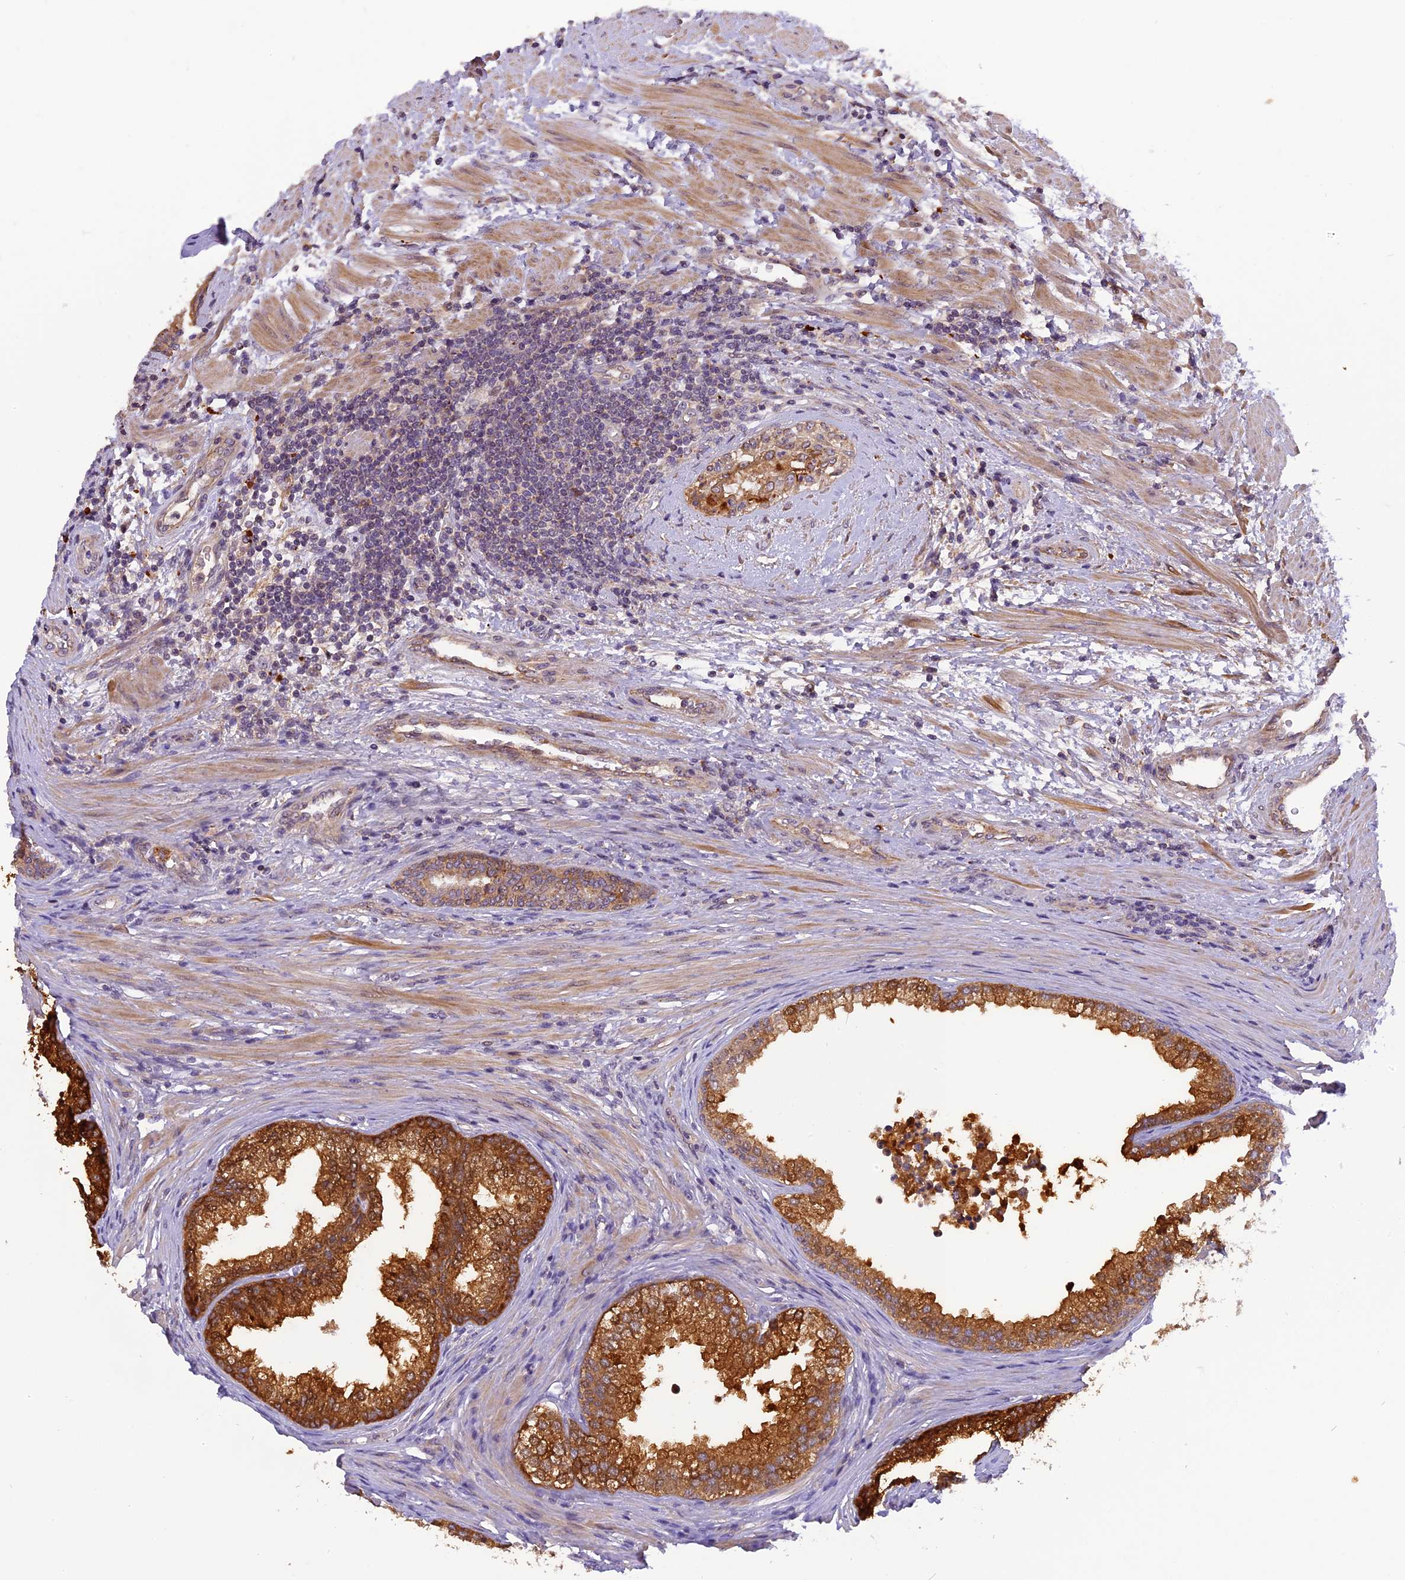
{"staining": {"intensity": "strong", "quantity": ">75%", "location": "cytoplasmic/membranous"}, "tissue": "prostate", "cell_type": "Glandular cells", "image_type": "normal", "snomed": [{"axis": "morphology", "description": "Normal tissue, NOS"}, {"axis": "topography", "description": "Prostate"}], "caption": "DAB immunohistochemical staining of normal human prostate displays strong cytoplasmic/membranous protein expression in about >75% of glandular cells.", "gene": "FNIP2", "patient": {"sex": "male", "age": 76}}